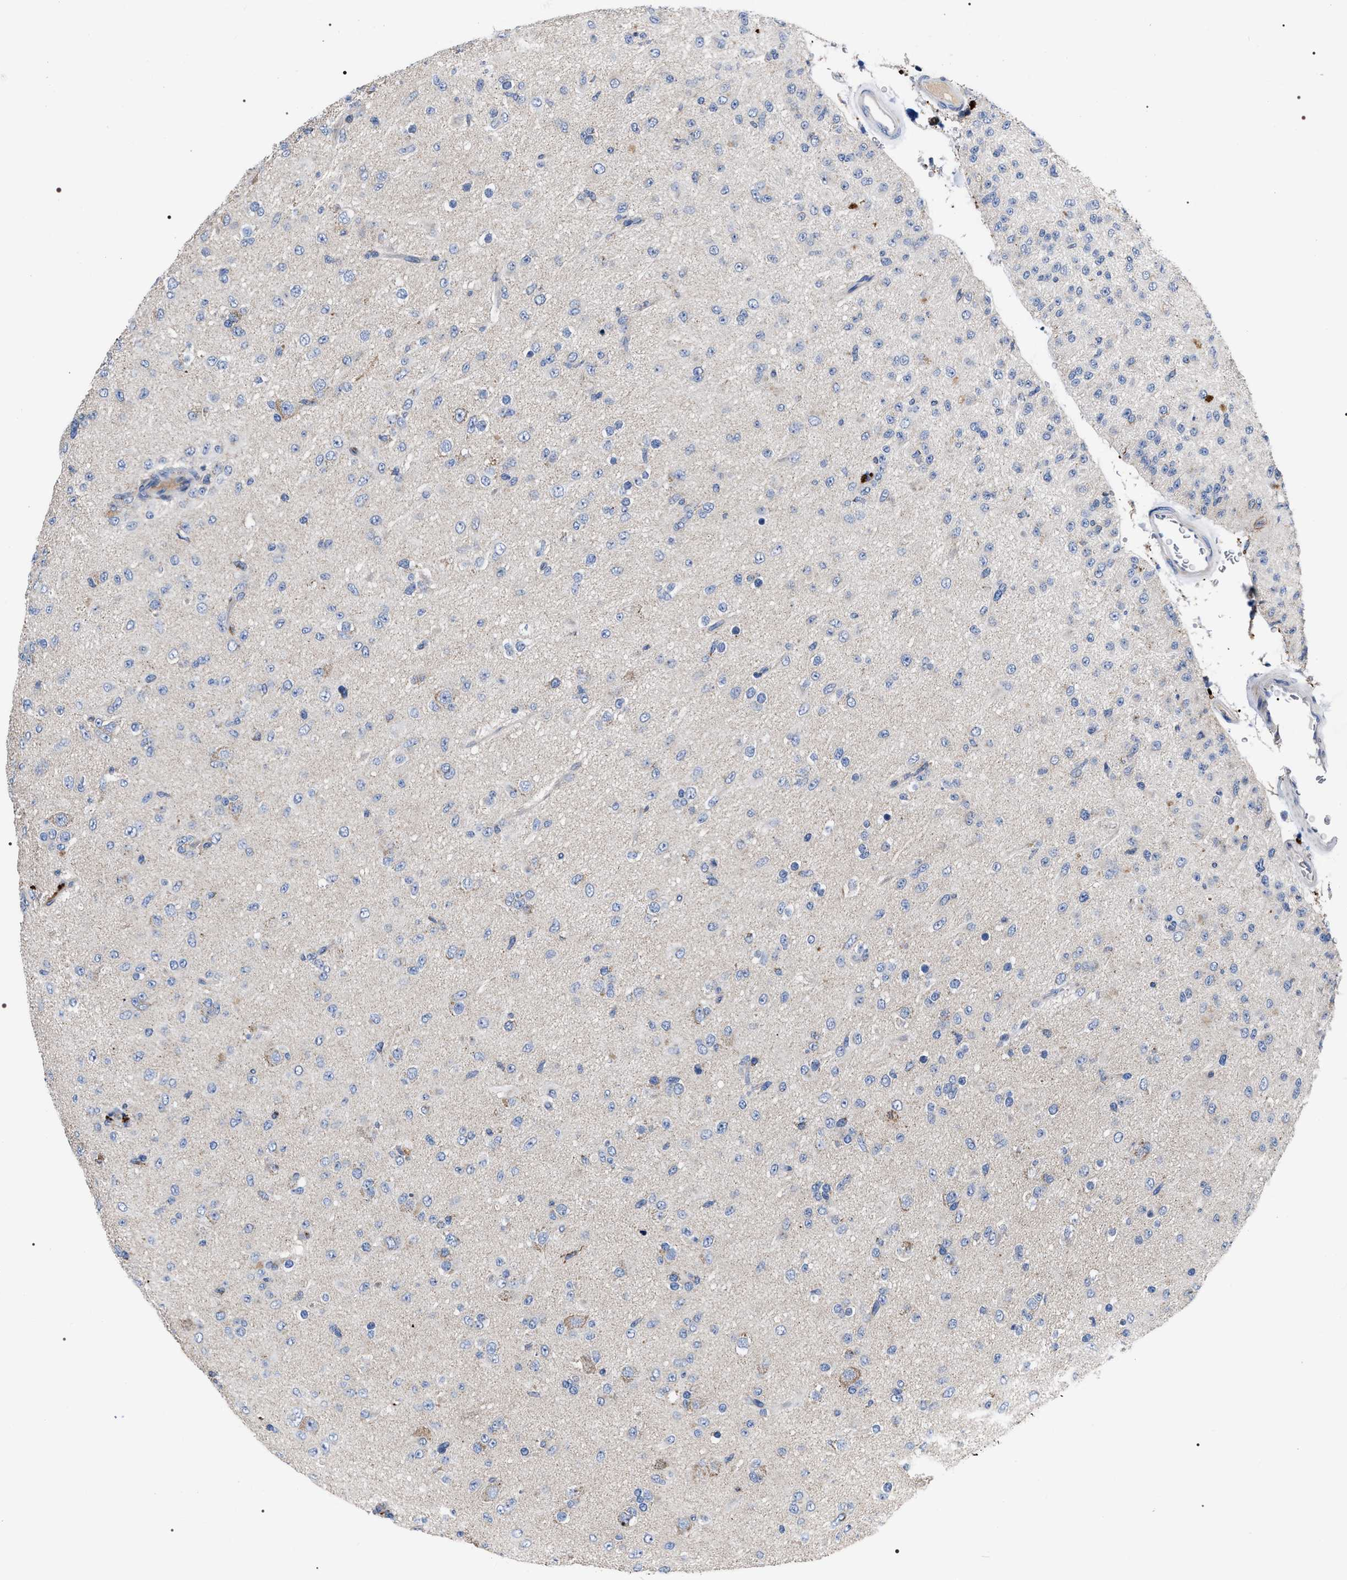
{"staining": {"intensity": "negative", "quantity": "none", "location": "none"}, "tissue": "glioma", "cell_type": "Tumor cells", "image_type": "cancer", "snomed": [{"axis": "morphology", "description": "Glioma, malignant, Low grade"}, {"axis": "topography", "description": "Brain"}], "caption": "Immunohistochemistry (IHC) histopathology image of neoplastic tissue: malignant low-grade glioma stained with DAB reveals no significant protein positivity in tumor cells.", "gene": "MACC1", "patient": {"sex": "male", "age": 65}}